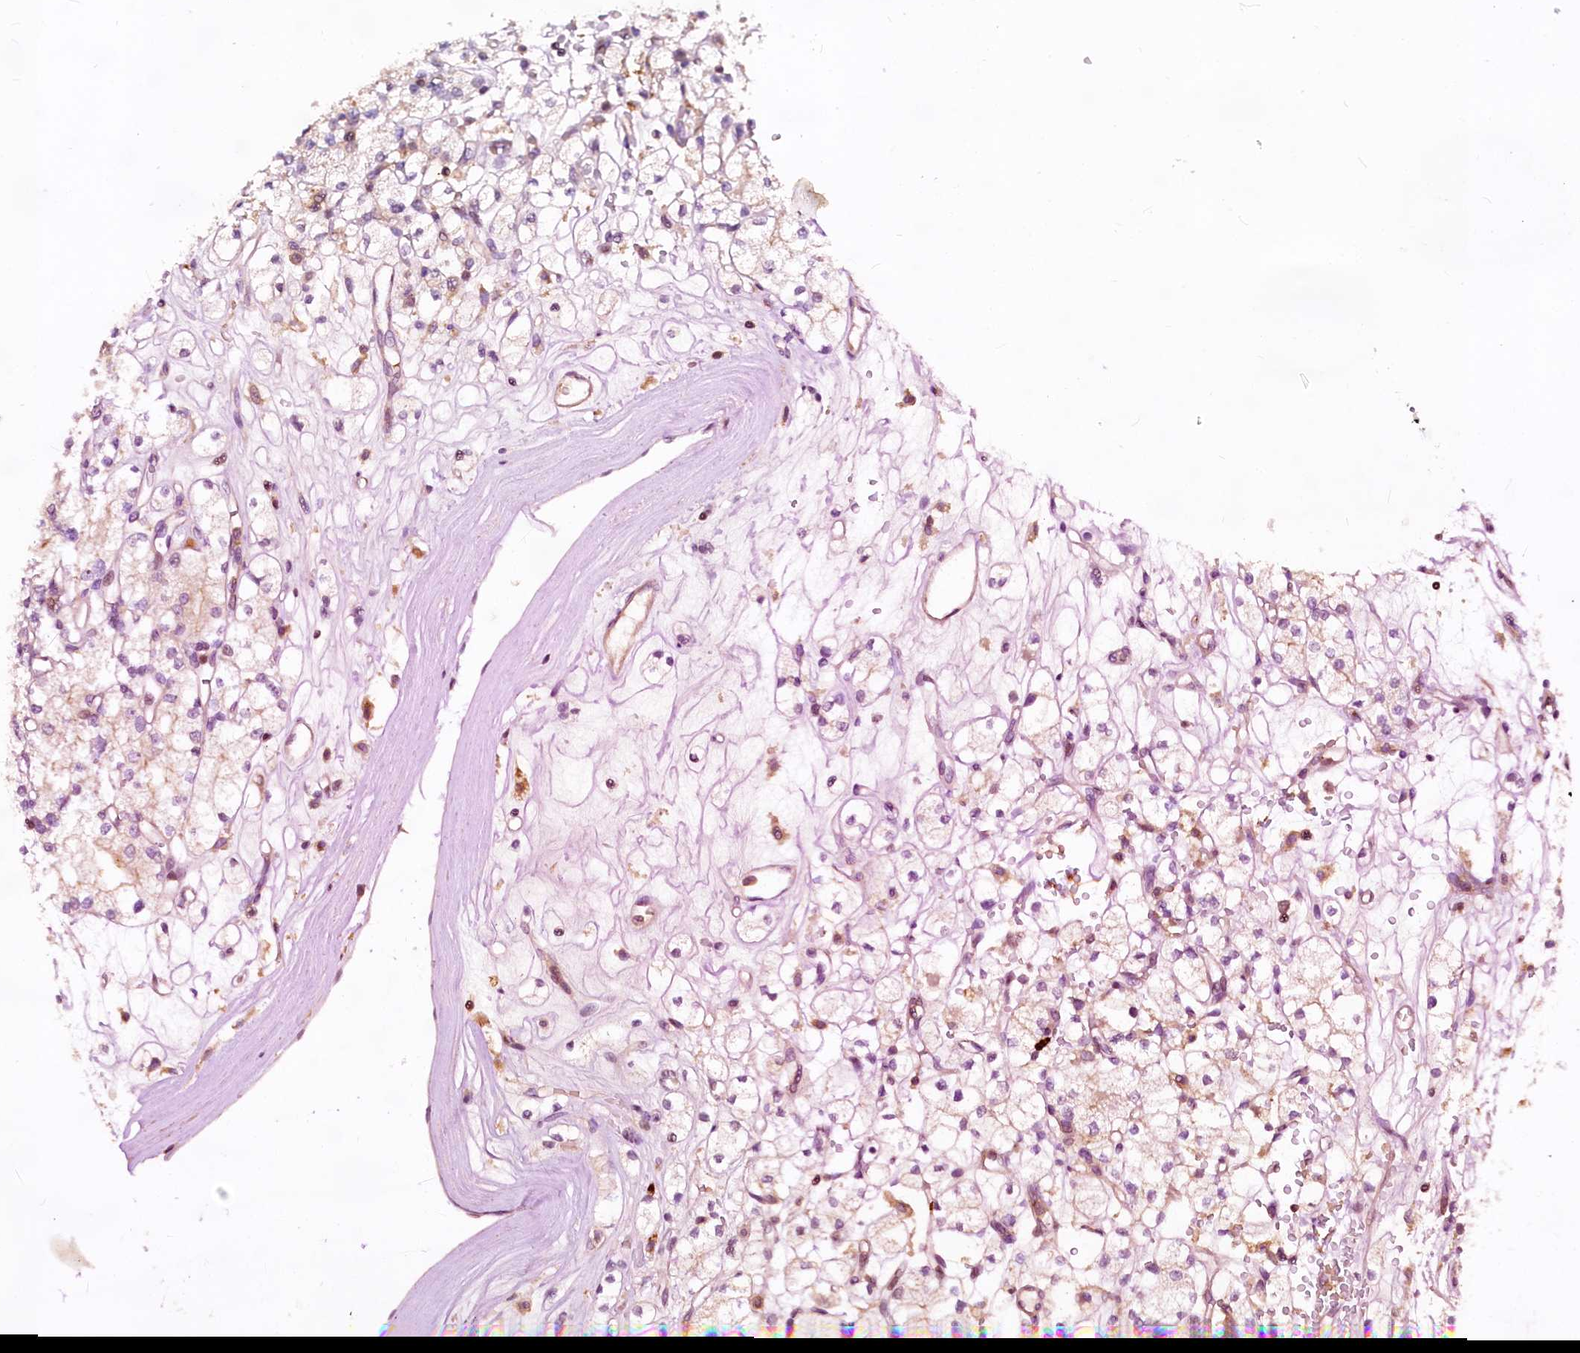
{"staining": {"intensity": "weak", "quantity": "<25%", "location": "cytoplasmic/membranous"}, "tissue": "renal cancer", "cell_type": "Tumor cells", "image_type": "cancer", "snomed": [{"axis": "morphology", "description": "Adenocarcinoma, NOS"}, {"axis": "topography", "description": "Kidney"}], "caption": "Immunohistochemistry of adenocarcinoma (renal) displays no staining in tumor cells.", "gene": "ATG101", "patient": {"sex": "male", "age": 77}}